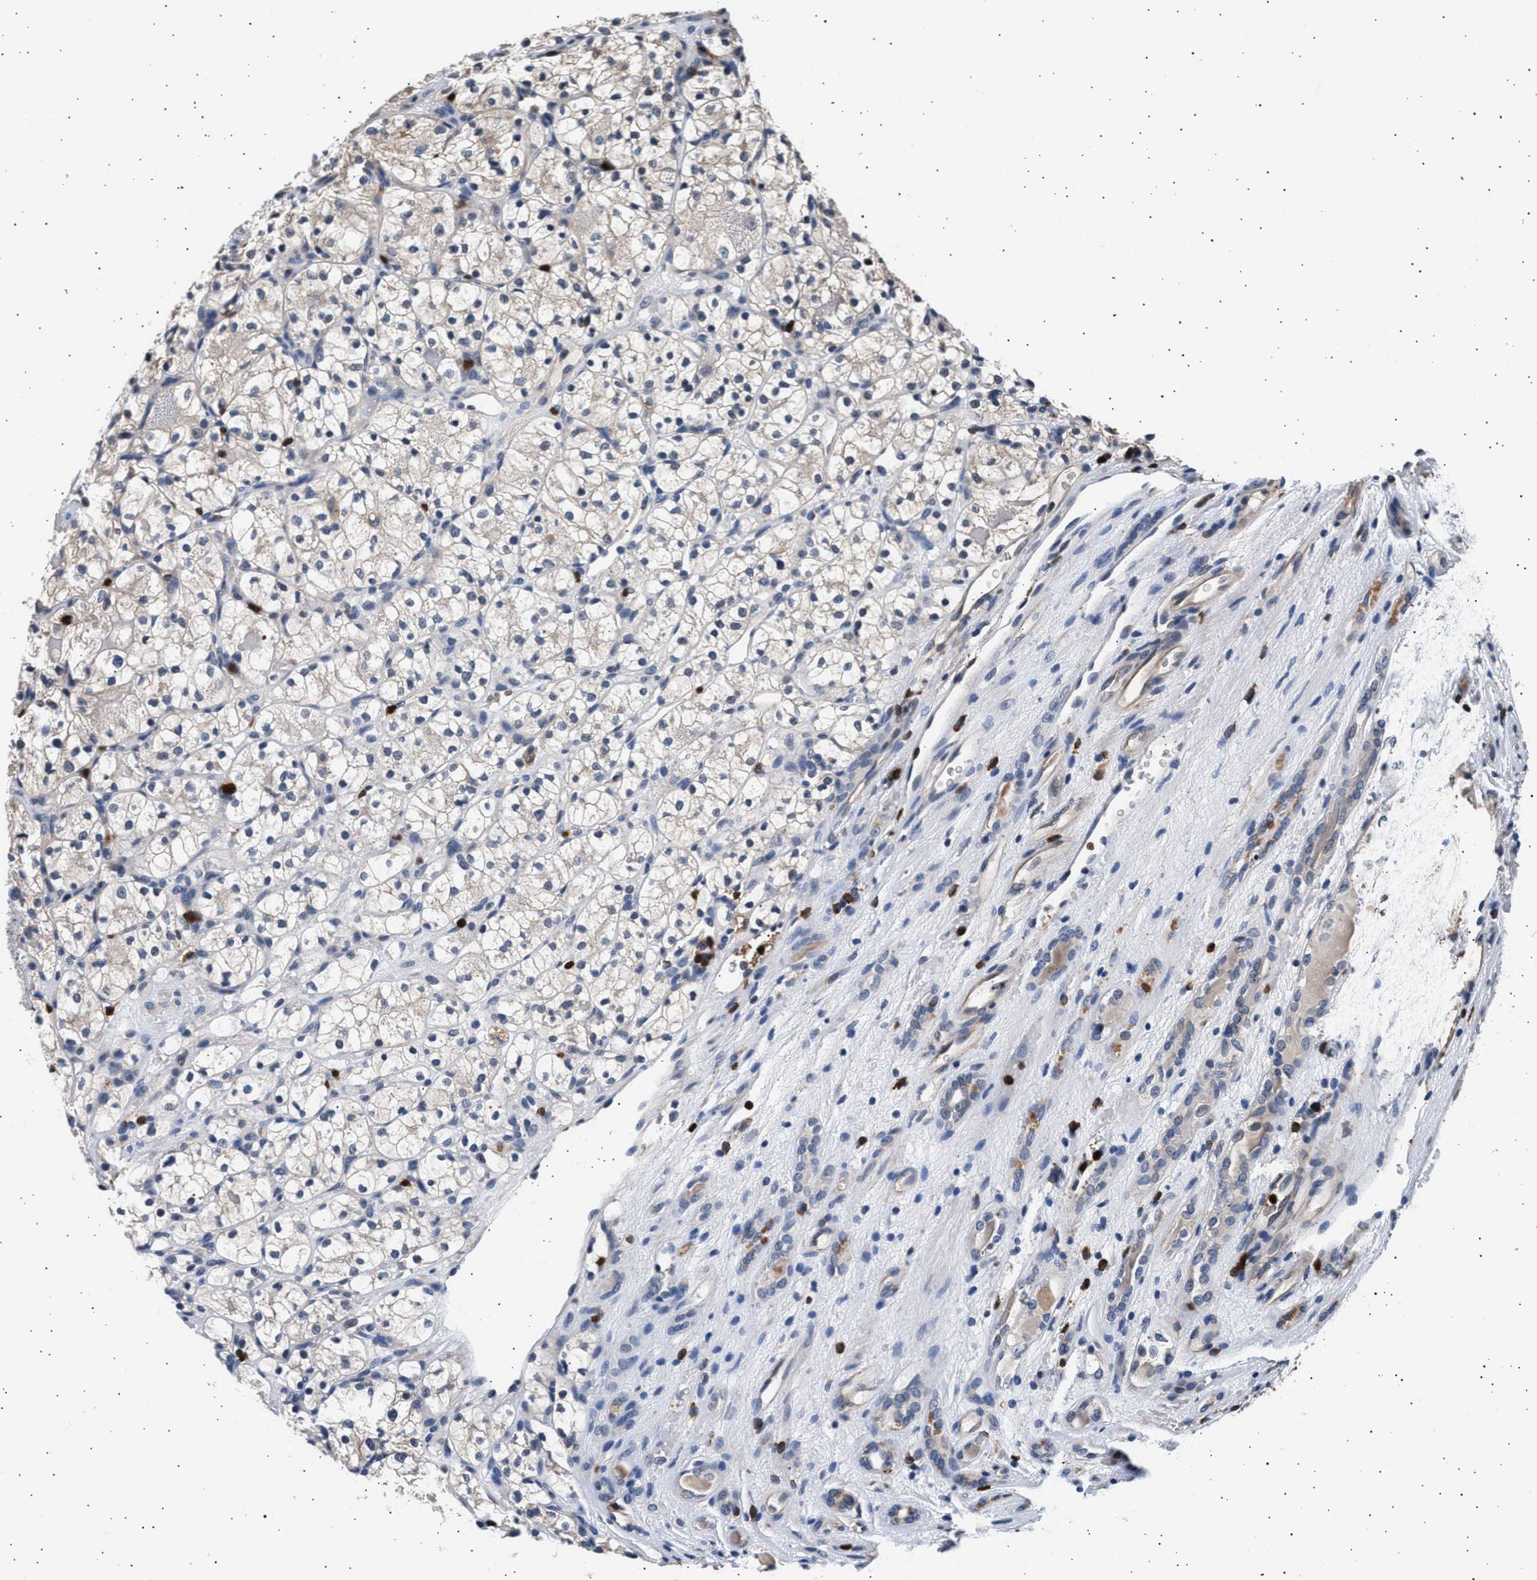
{"staining": {"intensity": "negative", "quantity": "none", "location": "none"}, "tissue": "renal cancer", "cell_type": "Tumor cells", "image_type": "cancer", "snomed": [{"axis": "morphology", "description": "Adenocarcinoma, NOS"}, {"axis": "topography", "description": "Kidney"}], "caption": "The image reveals no significant positivity in tumor cells of adenocarcinoma (renal). (DAB (3,3'-diaminobenzidine) IHC with hematoxylin counter stain).", "gene": "GRAP2", "patient": {"sex": "female", "age": 60}}